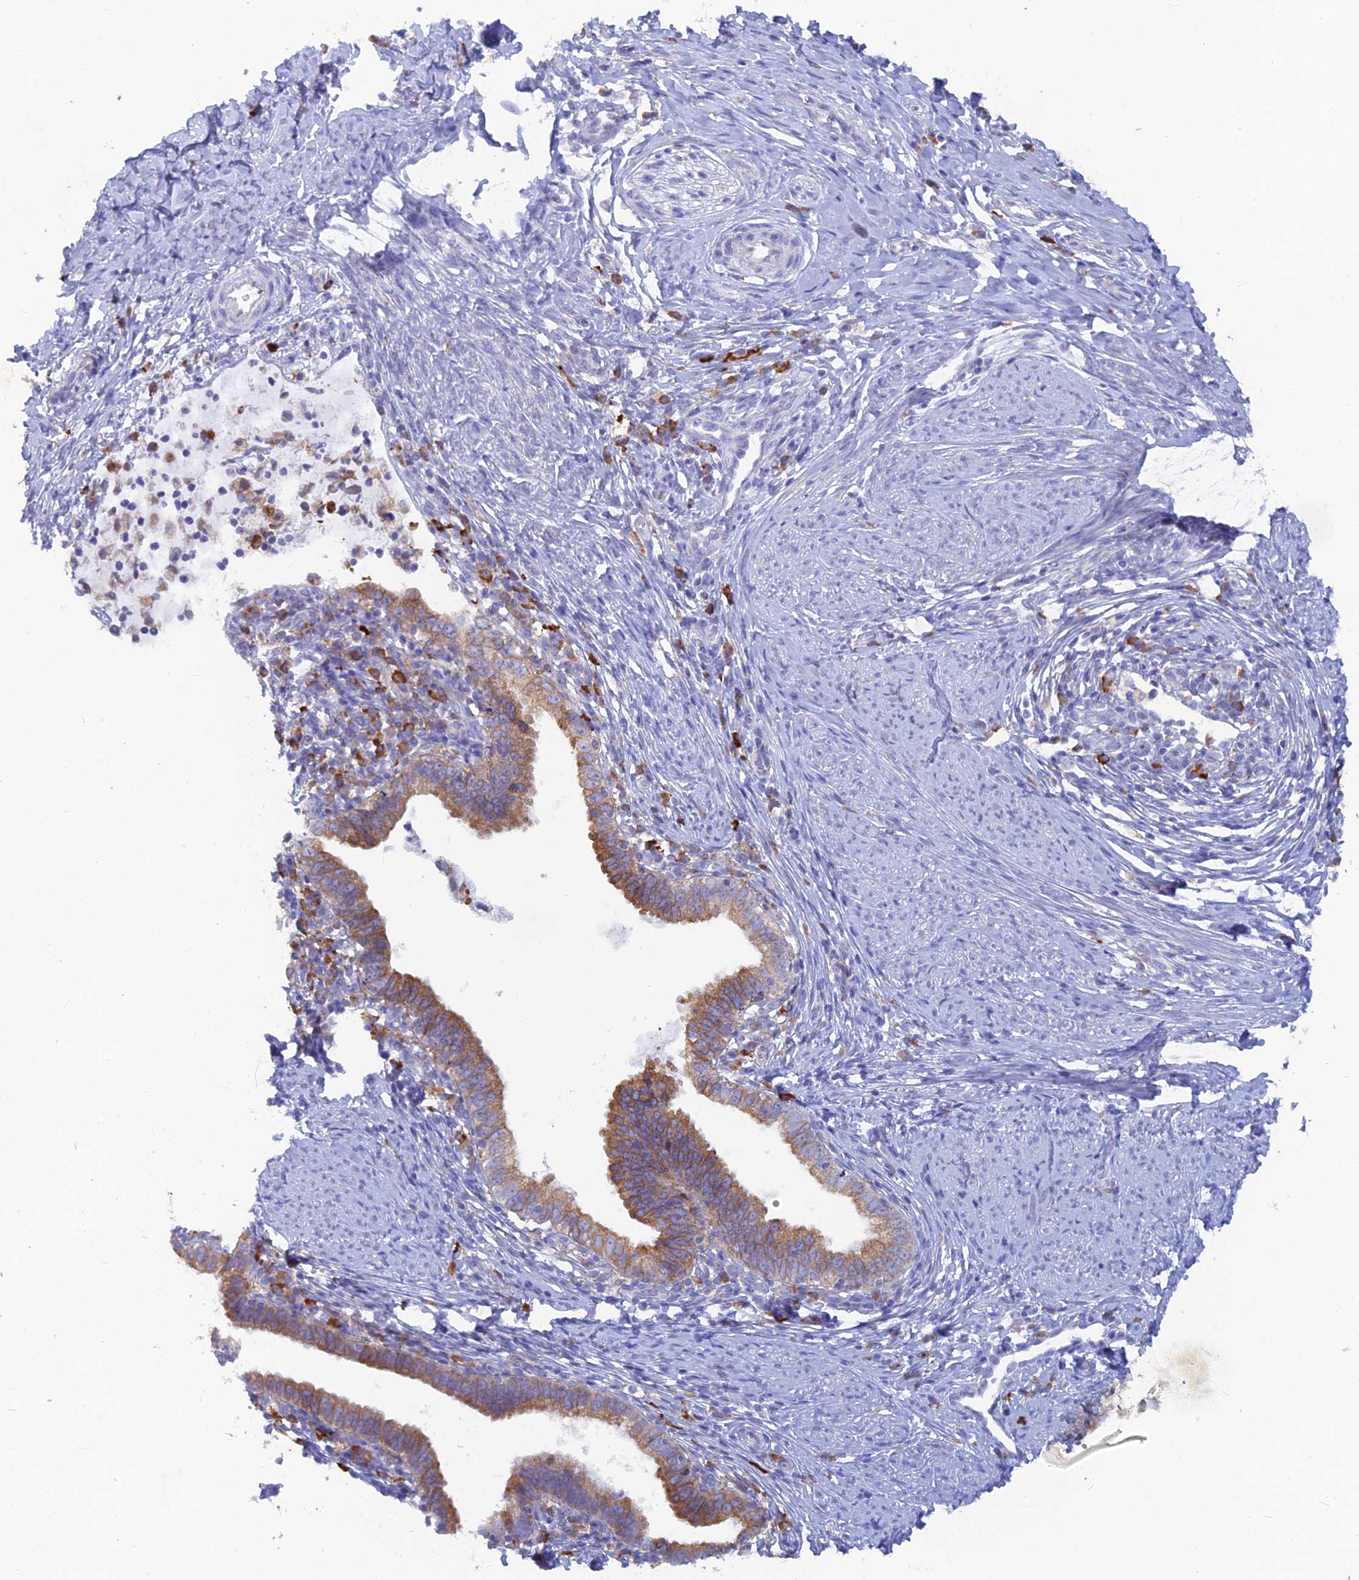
{"staining": {"intensity": "moderate", "quantity": ">75%", "location": "cytoplasmic/membranous"}, "tissue": "cervical cancer", "cell_type": "Tumor cells", "image_type": "cancer", "snomed": [{"axis": "morphology", "description": "Adenocarcinoma, NOS"}, {"axis": "topography", "description": "Cervix"}], "caption": "Protein staining by immunohistochemistry reveals moderate cytoplasmic/membranous positivity in about >75% of tumor cells in cervical cancer (adenocarcinoma). Nuclei are stained in blue.", "gene": "WDR35", "patient": {"sex": "female", "age": 36}}